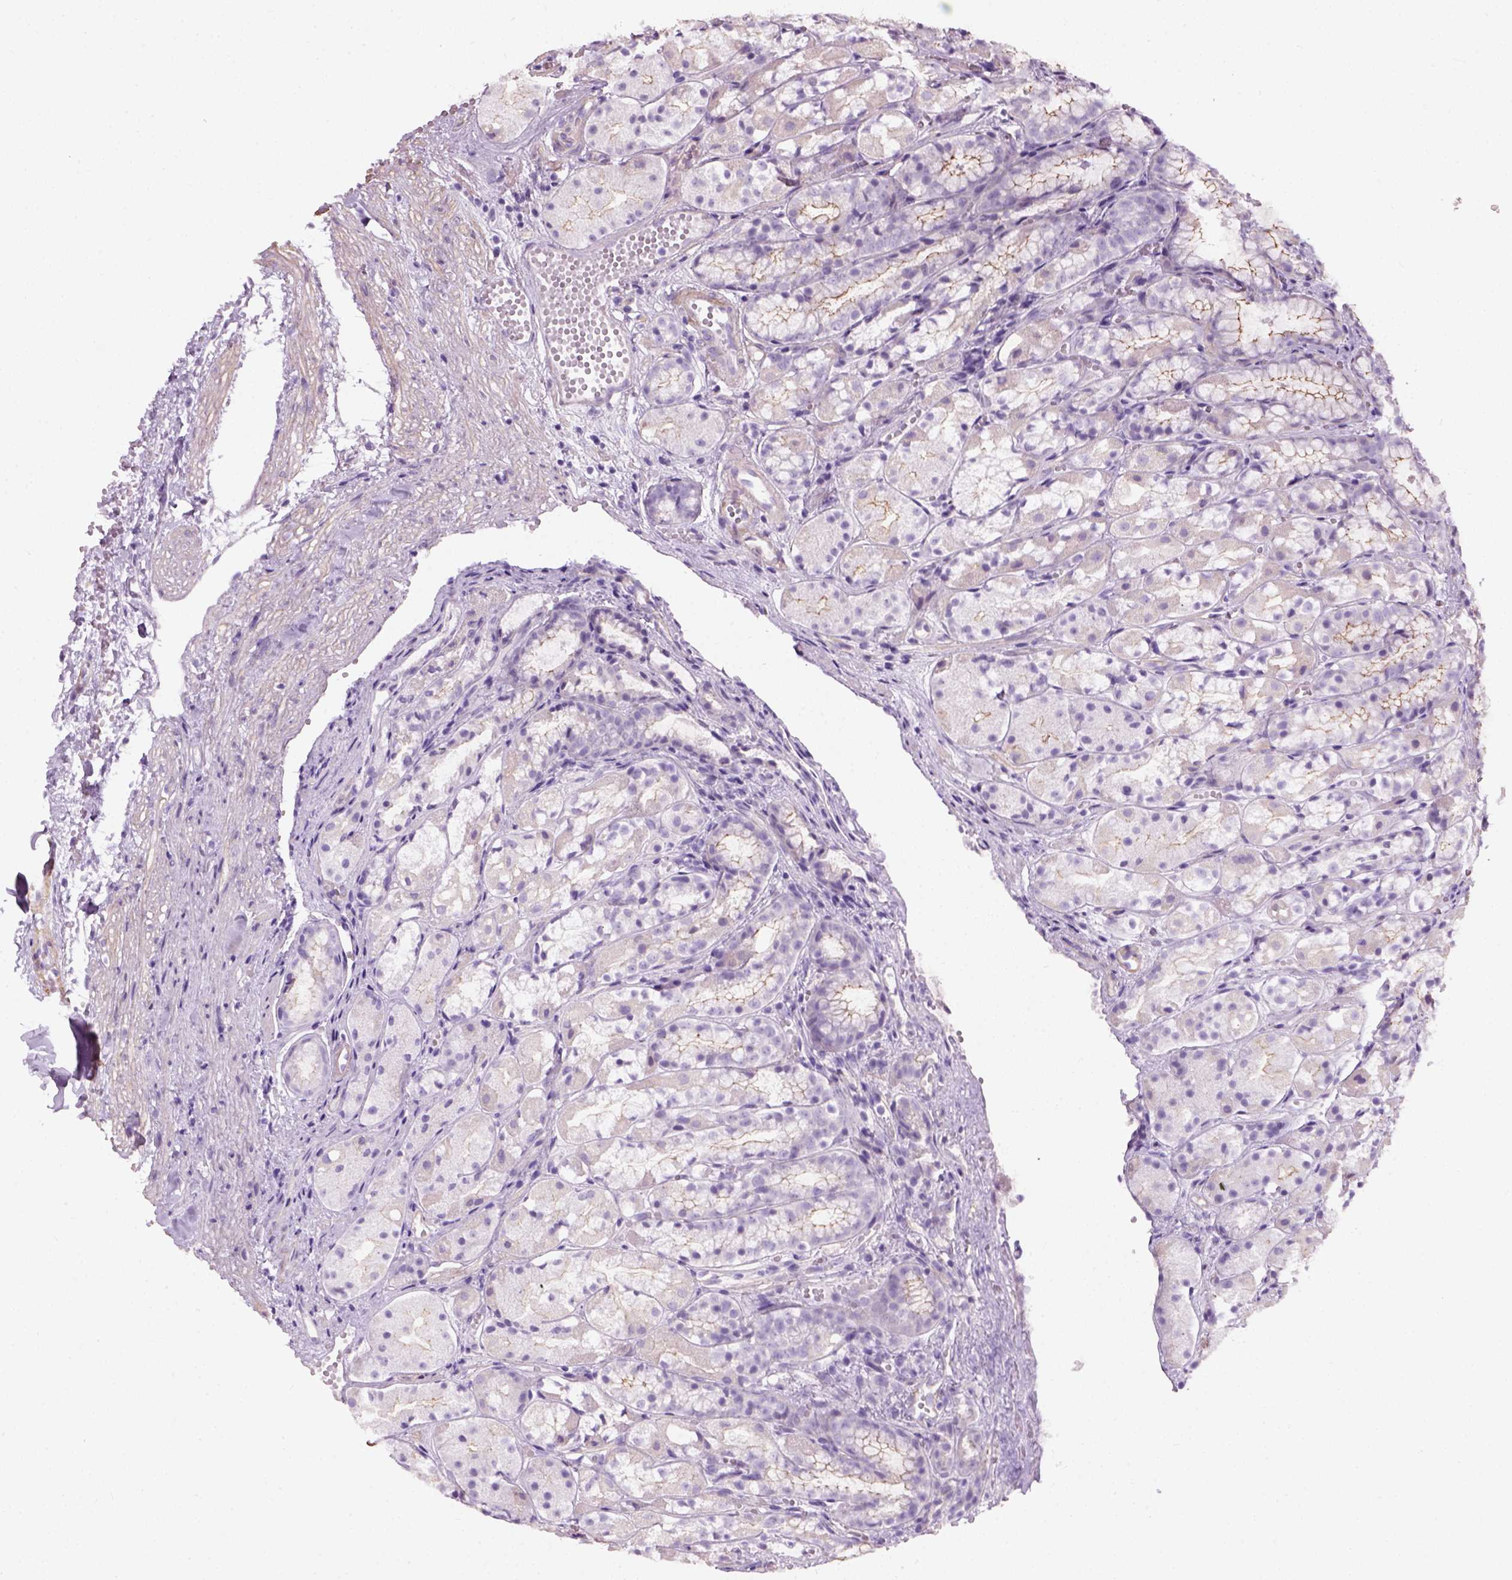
{"staining": {"intensity": "moderate", "quantity": "25%-75%", "location": "cytoplasmic/membranous"}, "tissue": "stomach", "cell_type": "Glandular cells", "image_type": "normal", "snomed": [{"axis": "morphology", "description": "Normal tissue, NOS"}, {"axis": "topography", "description": "Stomach"}], "caption": "An image of human stomach stained for a protein exhibits moderate cytoplasmic/membranous brown staining in glandular cells. (DAB (3,3'-diaminobenzidine) = brown stain, brightfield microscopy at high magnification).", "gene": "FAM161A", "patient": {"sex": "male", "age": 70}}